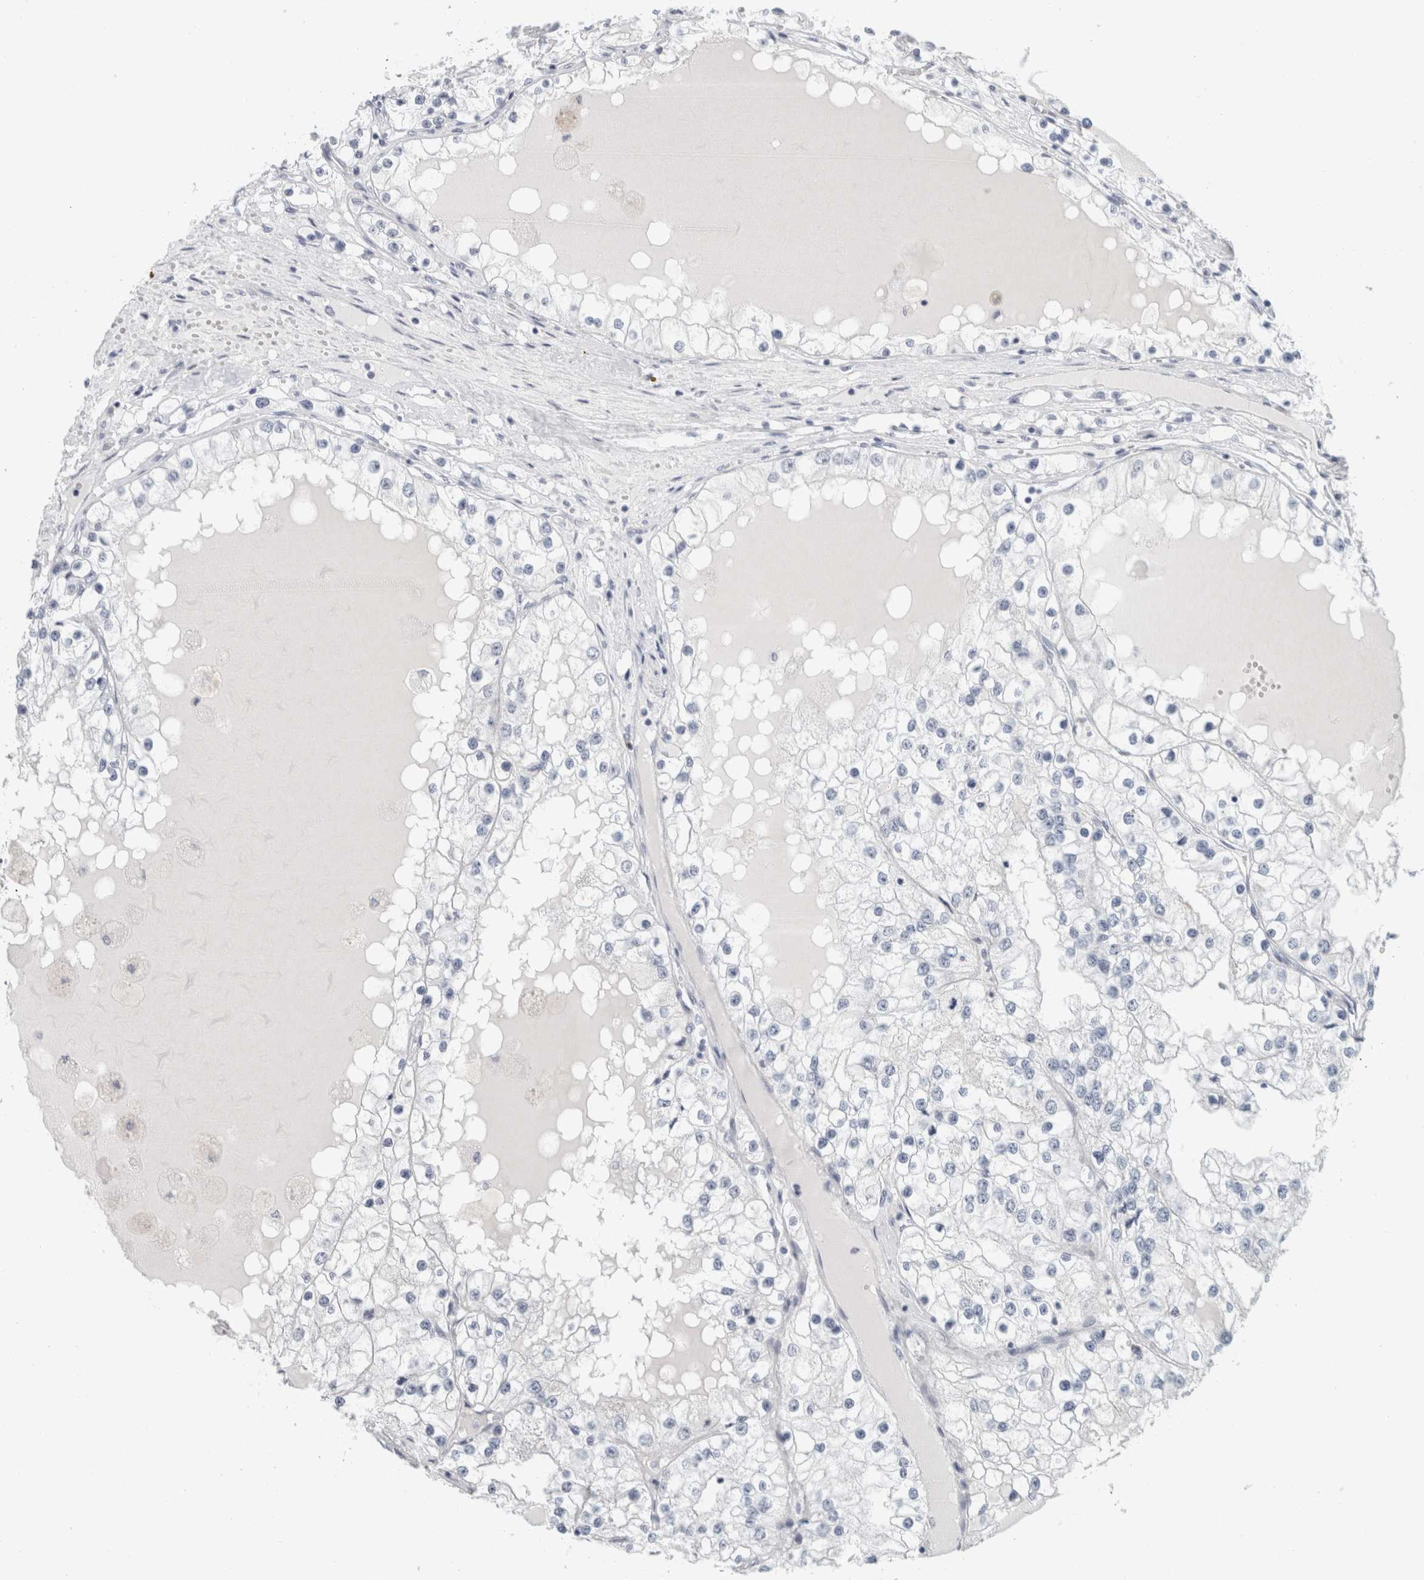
{"staining": {"intensity": "negative", "quantity": "none", "location": "none"}, "tissue": "renal cancer", "cell_type": "Tumor cells", "image_type": "cancer", "snomed": [{"axis": "morphology", "description": "Adenocarcinoma, NOS"}, {"axis": "topography", "description": "Kidney"}], "caption": "DAB (3,3'-diaminobenzidine) immunohistochemical staining of human adenocarcinoma (renal) displays no significant staining in tumor cells.", "gene": "SLC28A3", "patient": {"sex": "male", "age": 68}}